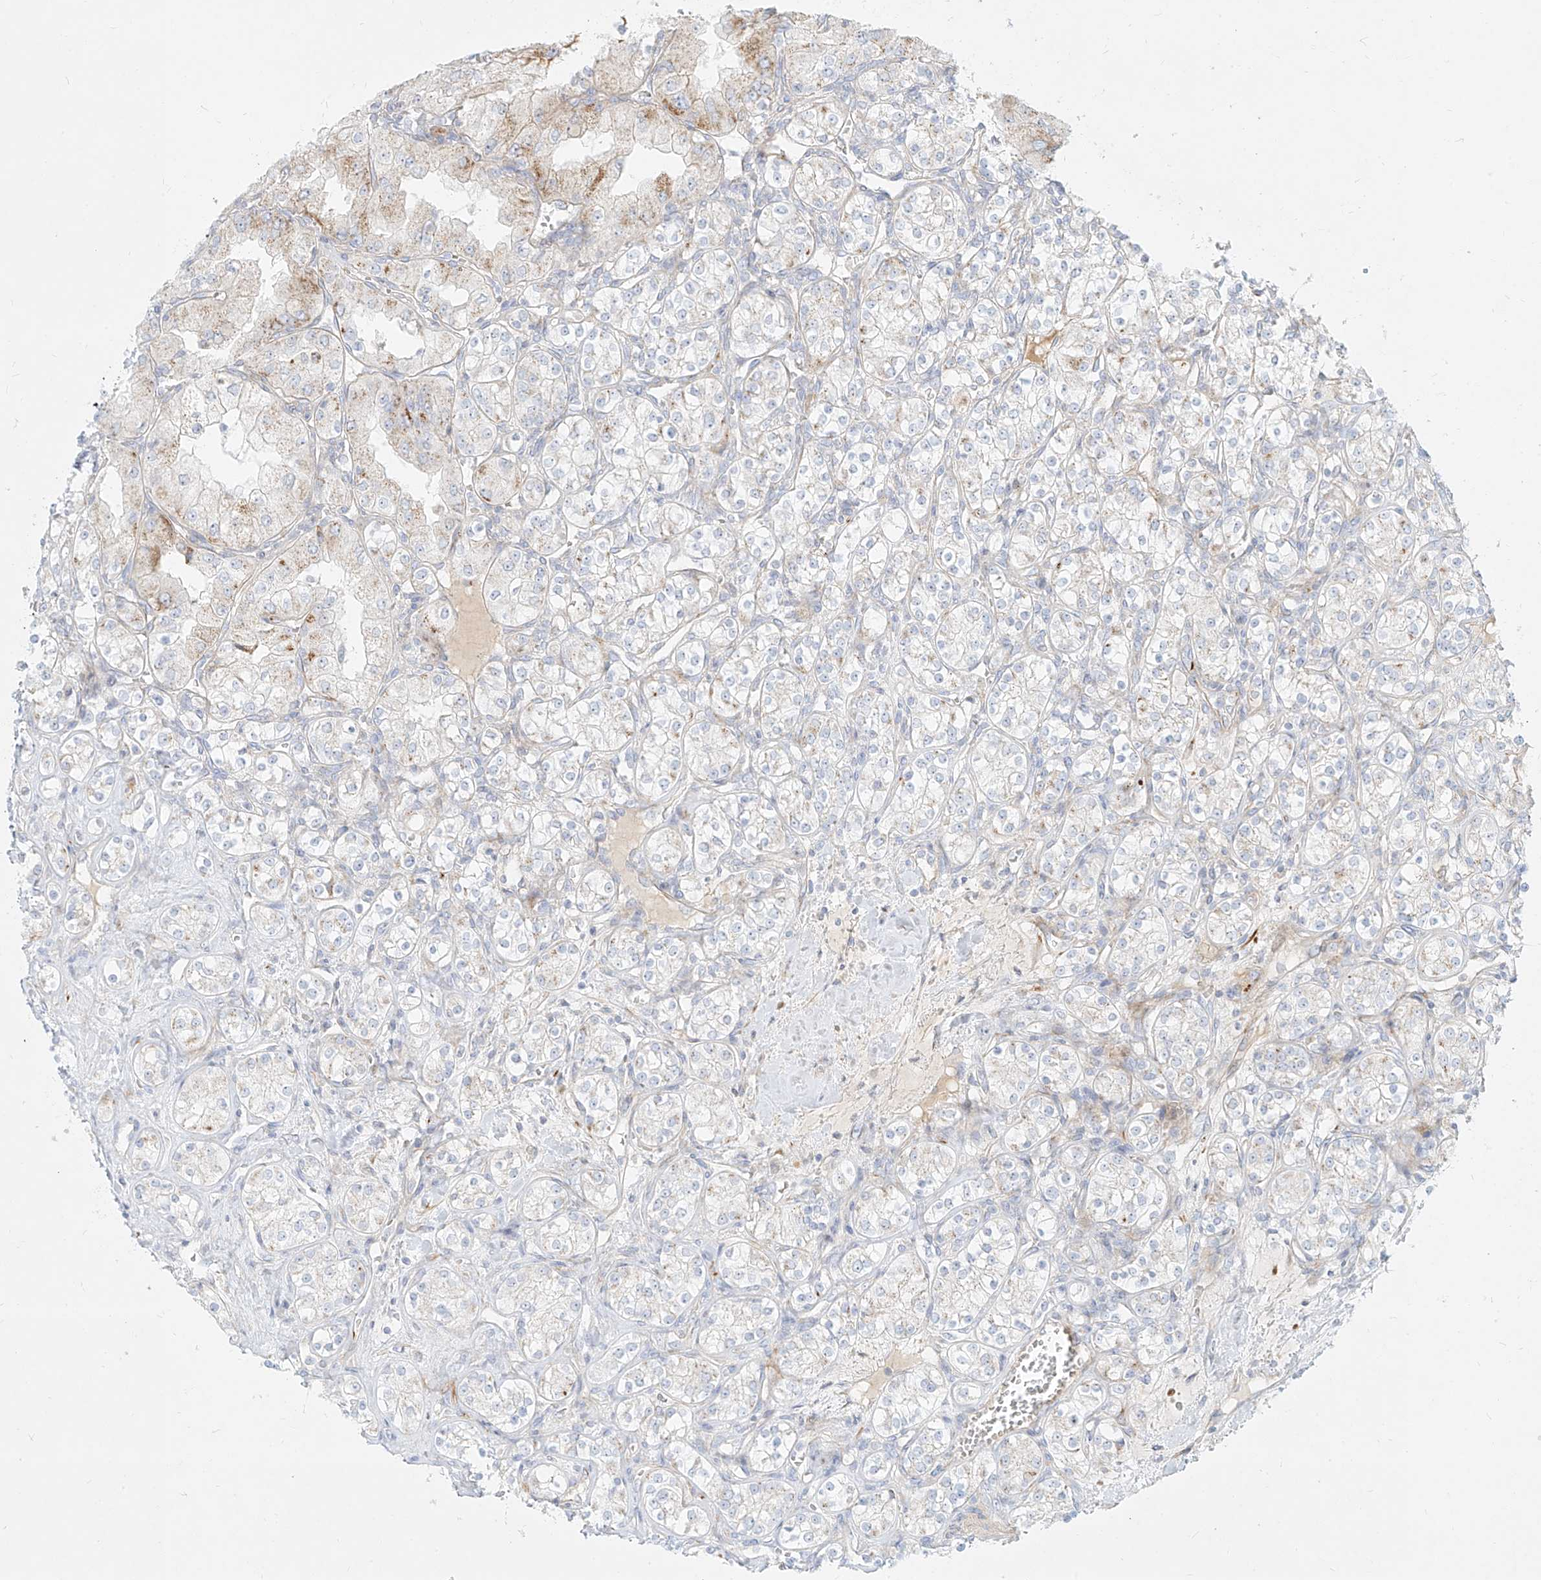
{"staining": {"intensity": "weak", "quantity": "<25%", "location": "cytoplasmic/membranous"}, "tissue": "renal cancer", "cell_type": "Tumor cells", "image_type": "cancer", "snomed": [{"axis": "morphology", "description": "Adenocarcinoma, NOS"}, {"axis": "topography", "description": "Kidney"}], "caption": "Protein analysis of renal cancer reveals no significant positivity in tumor cells.", "gene": "MTX2", "patient": {"sex": "male", "age": 77}}